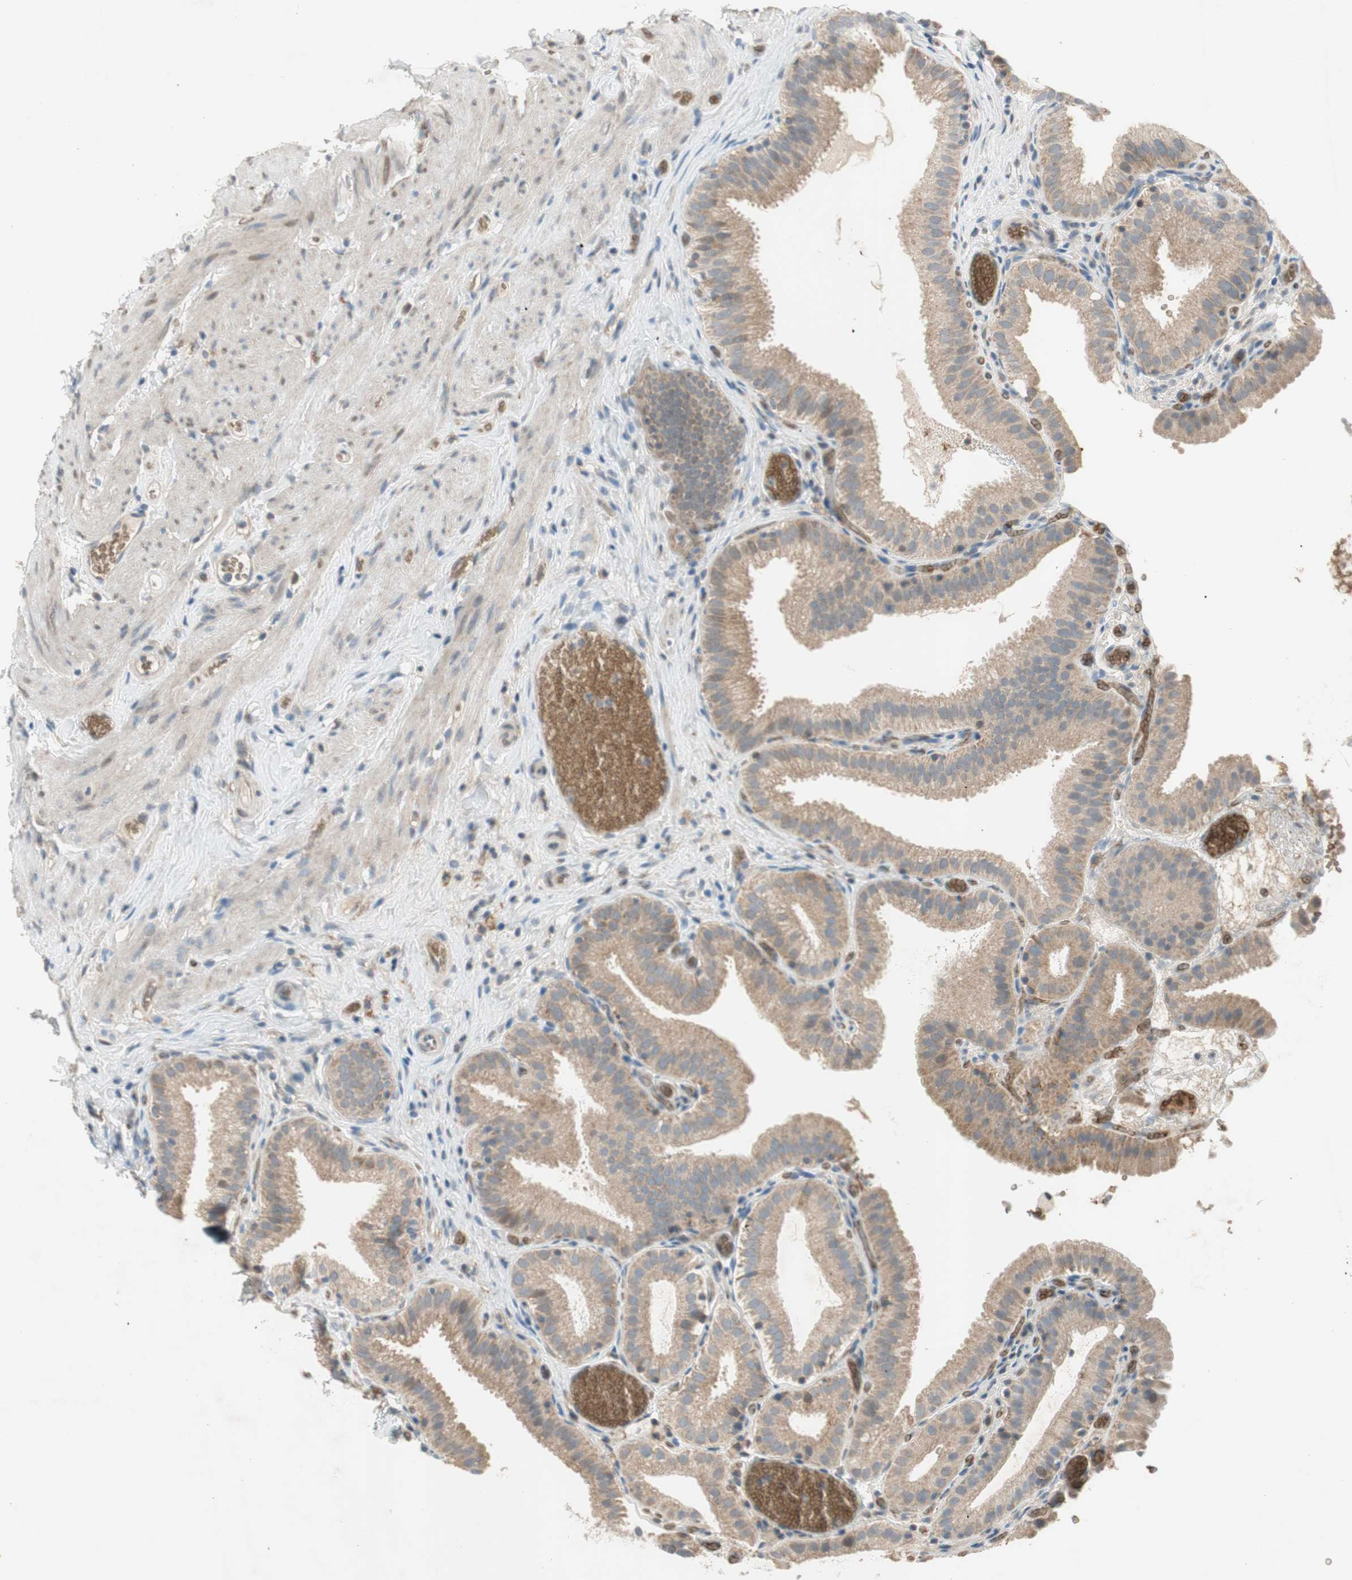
{"staining": {"intensity": "weak", "quantity": ">75%", "location": "cytoplasmic/membranous"}, "tissue": "gallbladder", "cell_type": "Glandular cells", "image_type": "normal", "snomed": [{"axis": "morphology", "description": "Normal tissue, NOS"}, {"axis": "topography", "description": "Gallbladder"}], "caption": "Immunohistochemical staining of normal human gallbladder exhibits low levels of weak cytoplasmic/membranous positivity in approximately >75% of glandular cells. The staining was performed using DAB to visualize the protein expression in brown, while the nuclei were stained in blue with hematoxylin (Magnification: 20x).", "gene": "GYPC", "patient": {"sex": "male", "age": 54}}